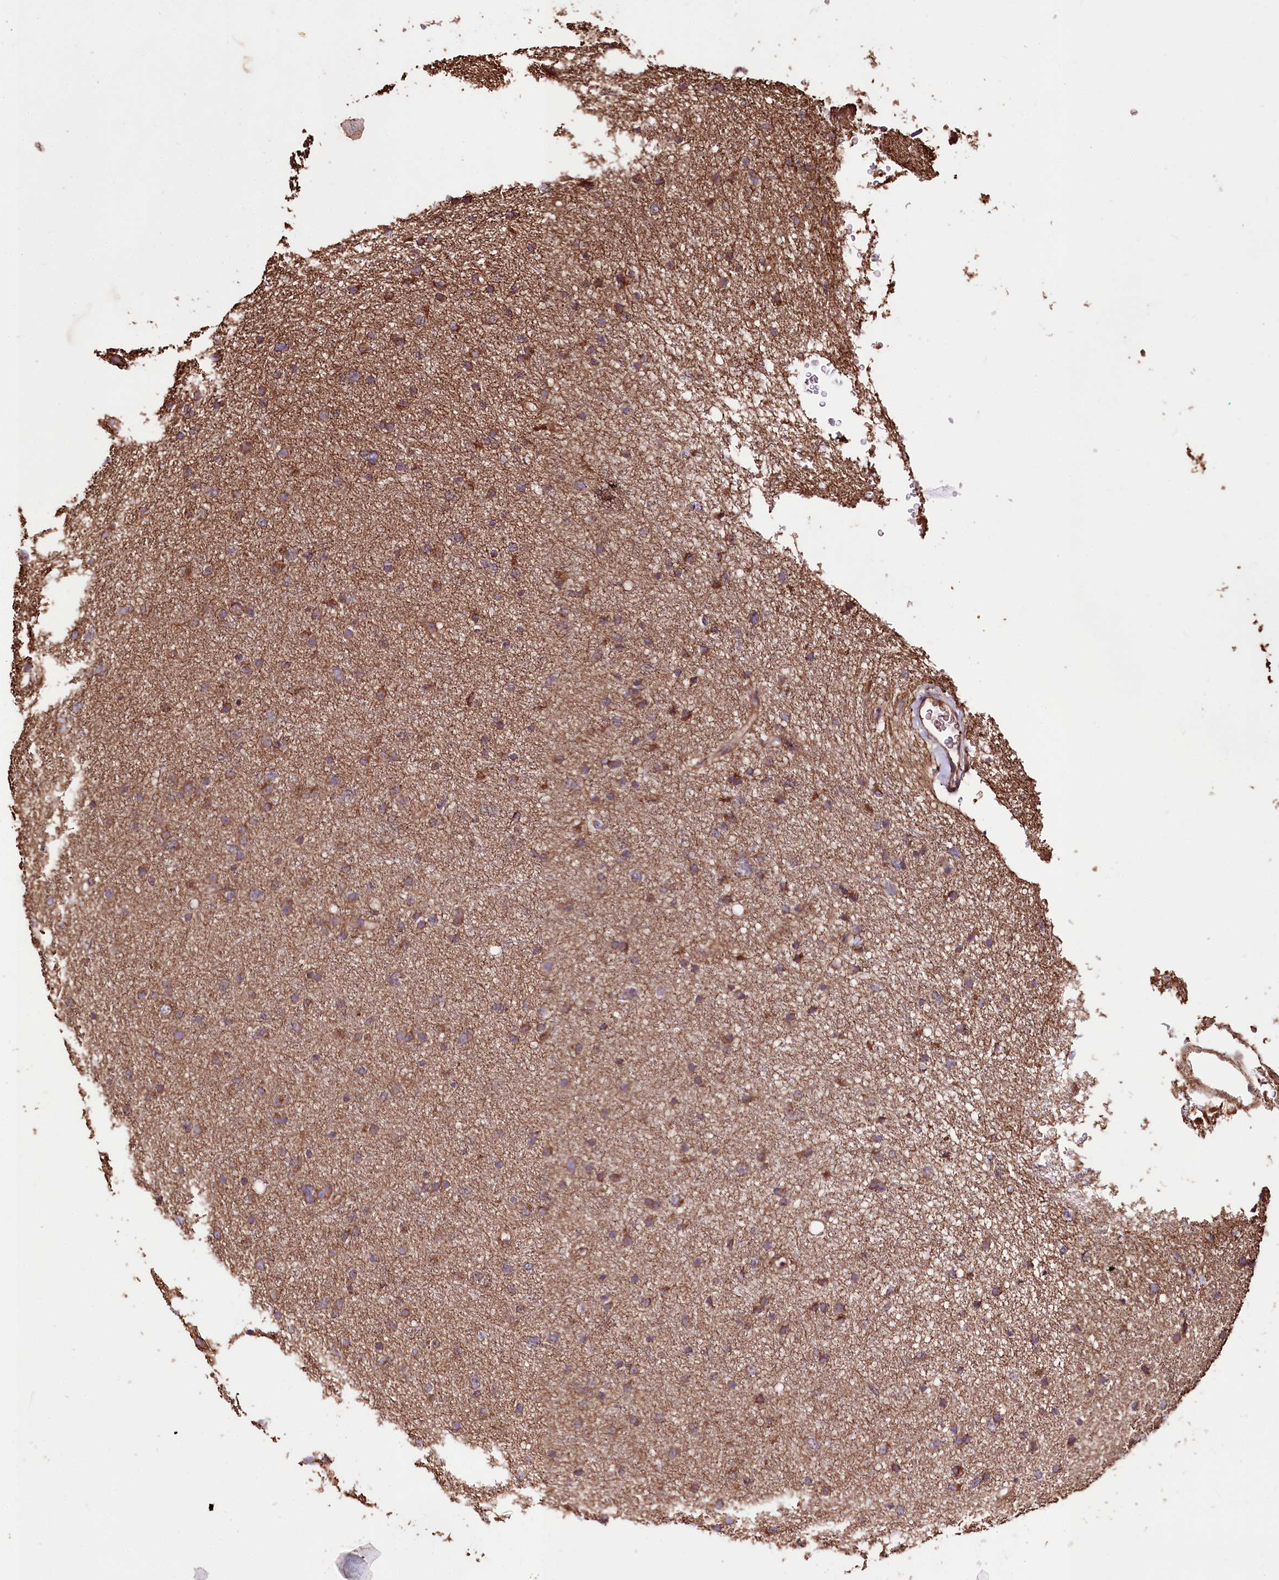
{"staining": {"intensity": "moderate", "quantity": ">75%", "location": "cytoplasmic/membranous"}, "tissue": "glioma", "cell_type": "Tumor cells", "image_type": "cancer", "snomed": [{"axis": "morphology", "description": "Glioma, malignant, Low grade"}, {"axis": "topography", "description": "Cerebral cortex"}], "caption": "High-magnification brightfield microscopy of glioma stained with DAB (brown) and counterstained with hematoxylin (blue). tumor cells exhibit moderate cytoplasmic/membranous positivity is present in approximately>75% of cells. Nuclei are stained in blue.", "gene": "WWC1", "patient": {"sex": "female", "age": 39}}